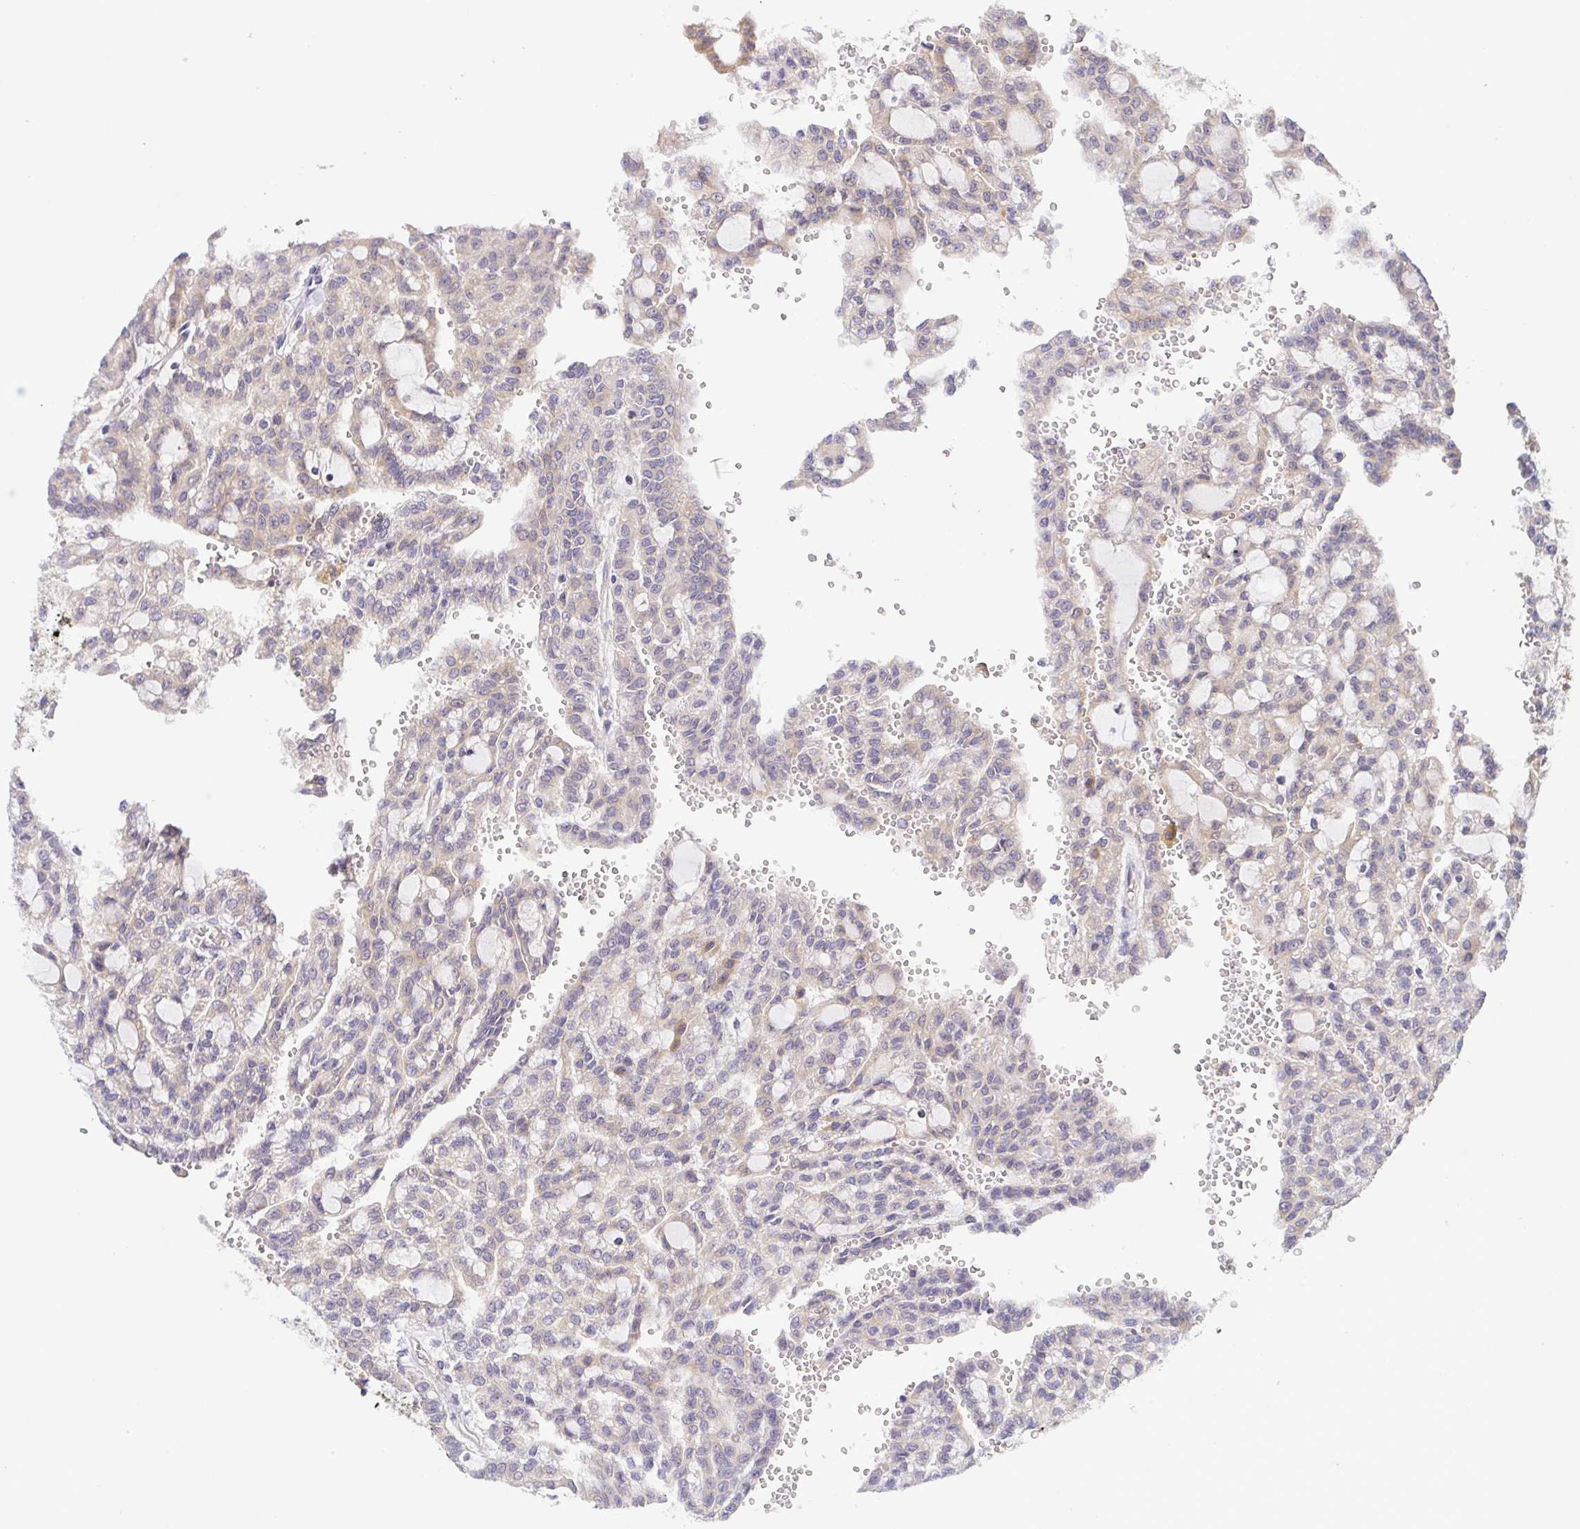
{"staining": {"intensity": "weak", "quantity": "25%-75%", "location": "cytoplasmic/membranous"}, "tissue": "renal cancer", "cell_type": "Tumor cells", "image_type": "cancer", "snomed": [{"axis": "morphology", "description": "Adenocarcinoma, NOS"}, {"axis": "topography", "description": "Kidney"}], "caption": "Brown immunohistochemical staining in human adenocarcinoma (renal) exhibits weak cytoplasmic/membranous staining in about 25%-75% of tumor cells.", "gene": "BCL2L1", "patient": {"sex": "male", "age": 63}}